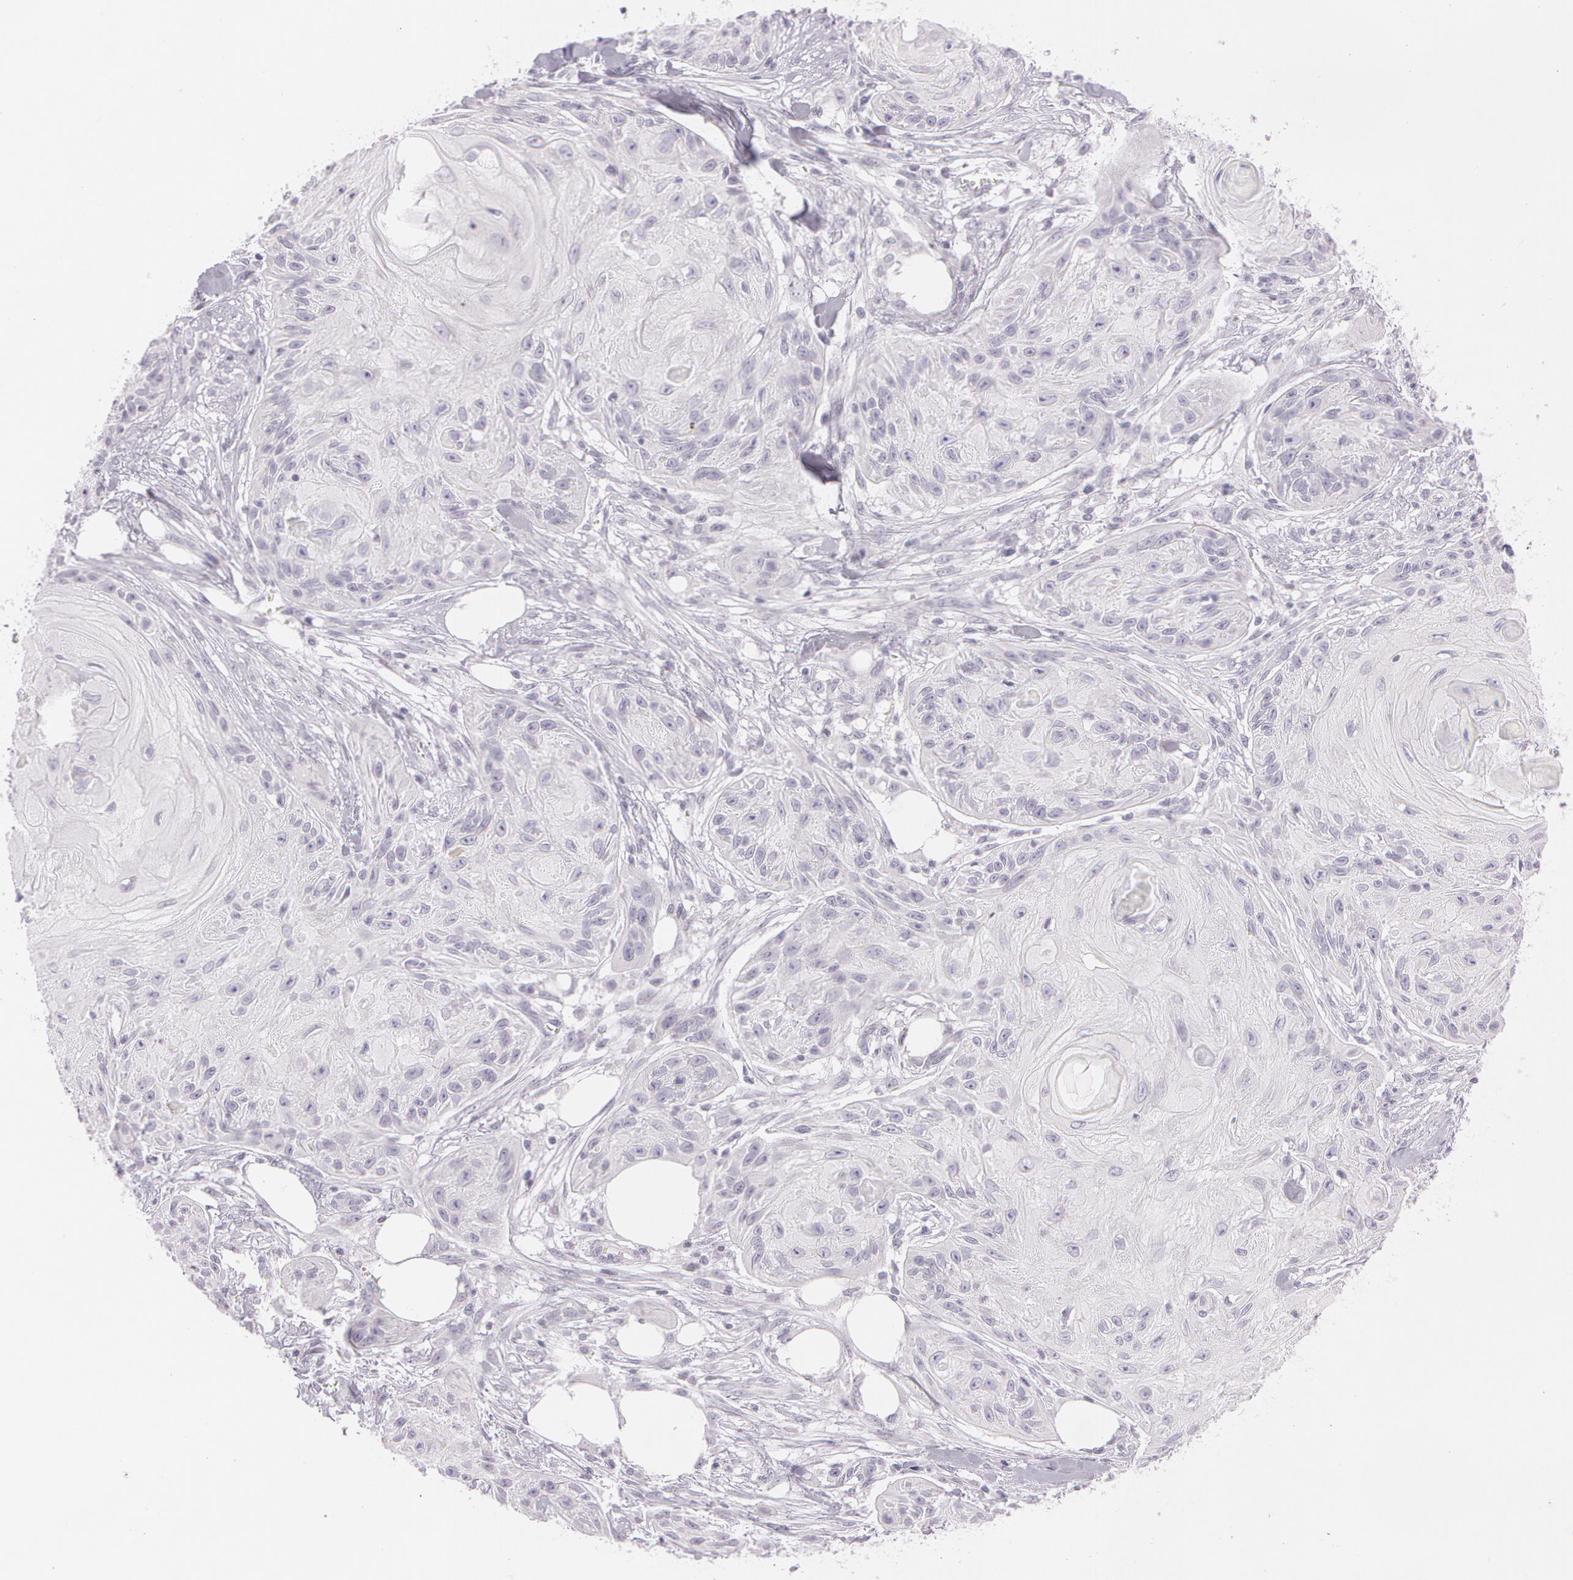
{"staining": {"intensity": "negative", "quantity": "none", "location": "none"}, "tissue": "skin cancer", "cell_type": "Tumor cells", "image_type": "cancer", "snomed": [{"axis": "morphology", "description": "Squamous cell carcinoma, NOS"}, {"axis": "topography", "description": "Skin"}], "caption": "The immunohistochemistry (IHC) histopathology image has no significant expression in tumor cells of skin cancer tissue.", "gene": "OTC", "patient": {"sex": "female", "age": 88}}